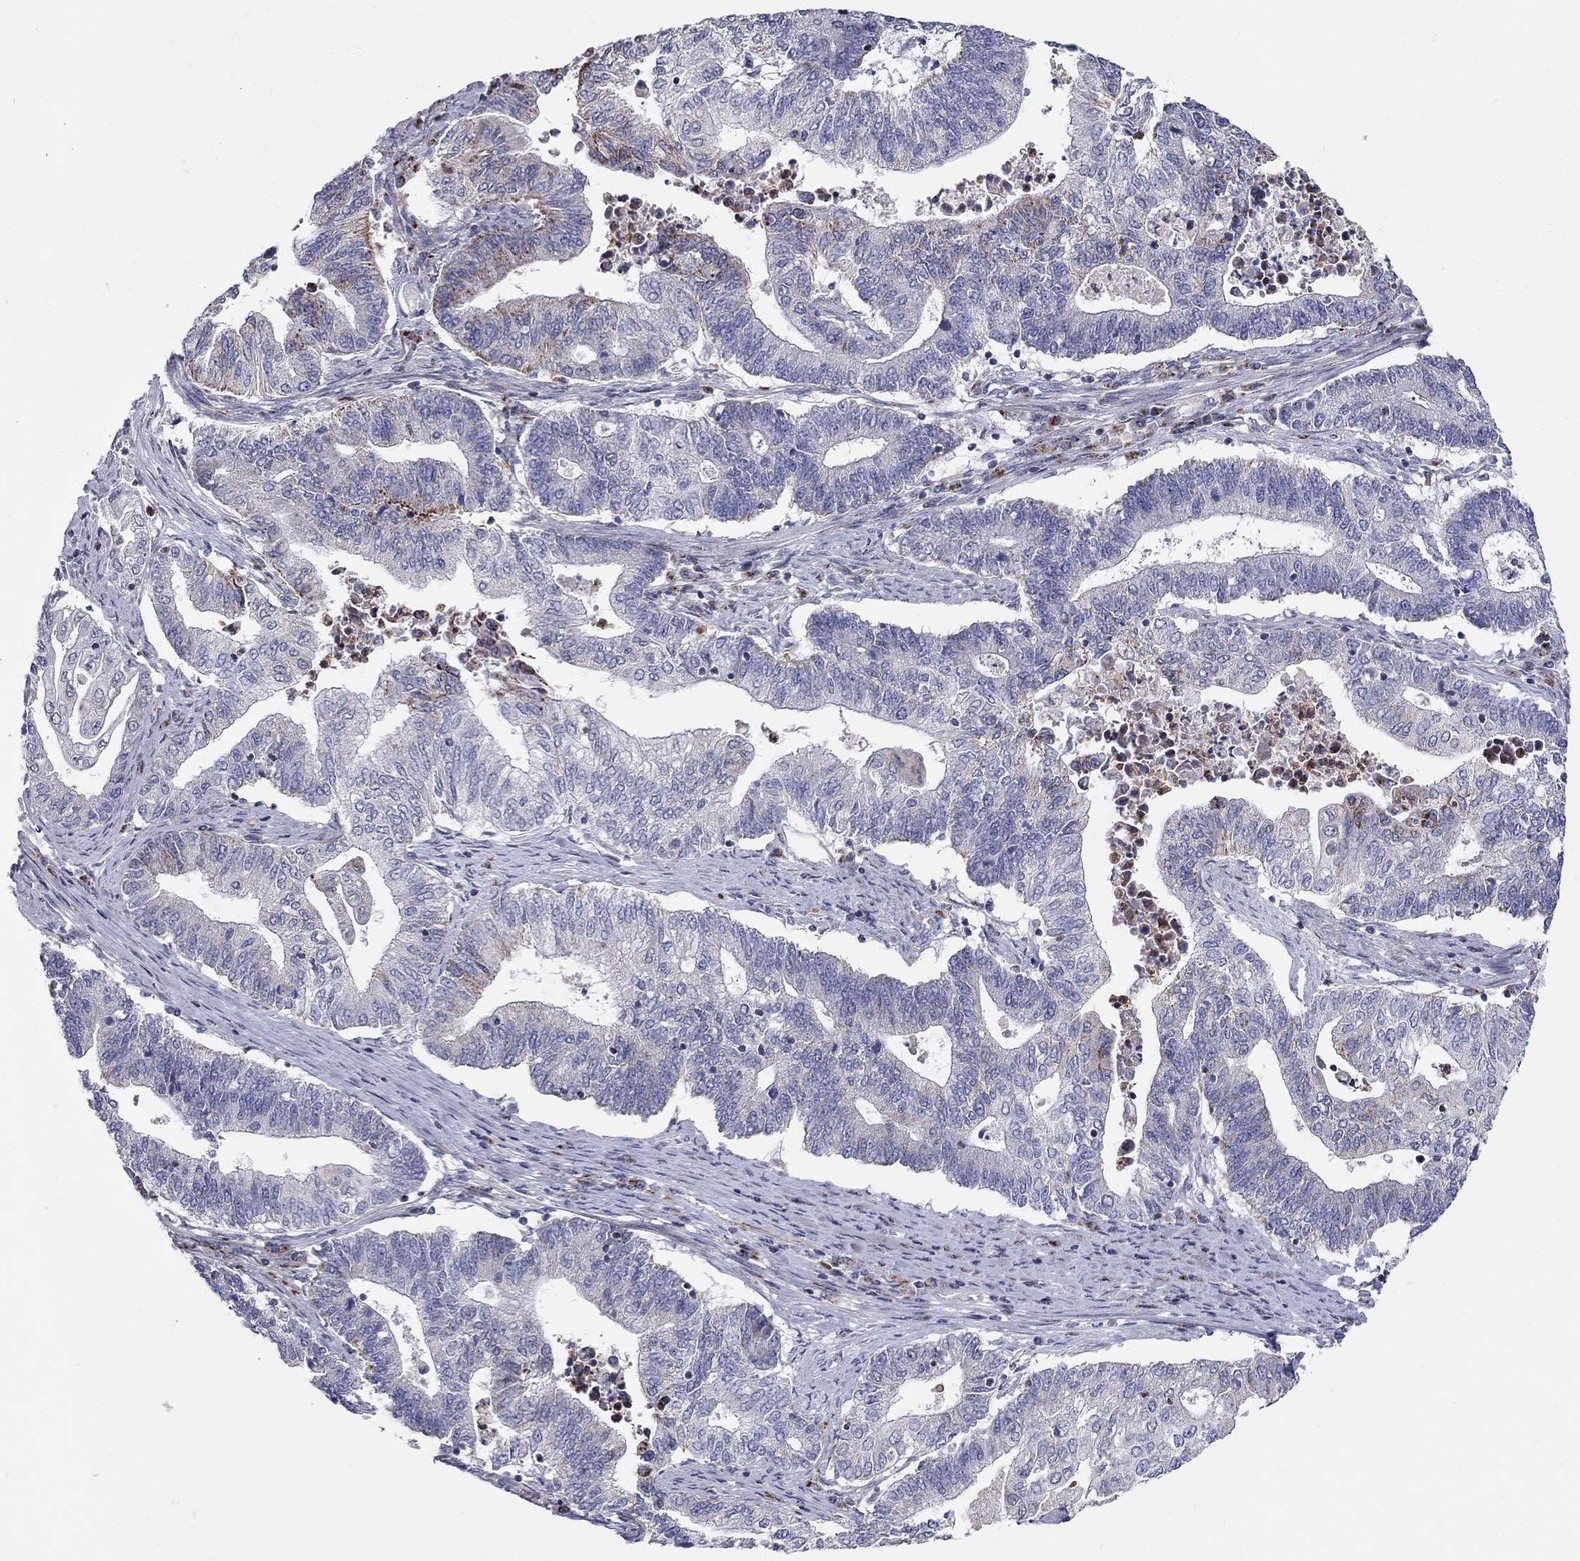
{"staining": {"intensity": "moderate", "quantity": "<25%", "location": "cytoplasmic/membranous"}, "tissue": "endometrial cancer", "cell_type": "Tumor cells", "image_type": "cancer", "snomed": [{"axis": "morphology", "description": "Adenocarcinoma, NOS"}, {"axis": "topography", "description": "Uterus"}, {"axis": "topography", "description": "Endometrium"}], "caption": "IHC micrograph of neoplastic tissue: endometrial cancer stained using immunohistochemistry displays low levels of moderate protein expression localized specifically in the cytoplasmic/membranous of tumor cells, appearing as a cytoplasmic/membranous brown color.", "gene": "HMX2", "patient": {"sex": "female", "age": 54}}